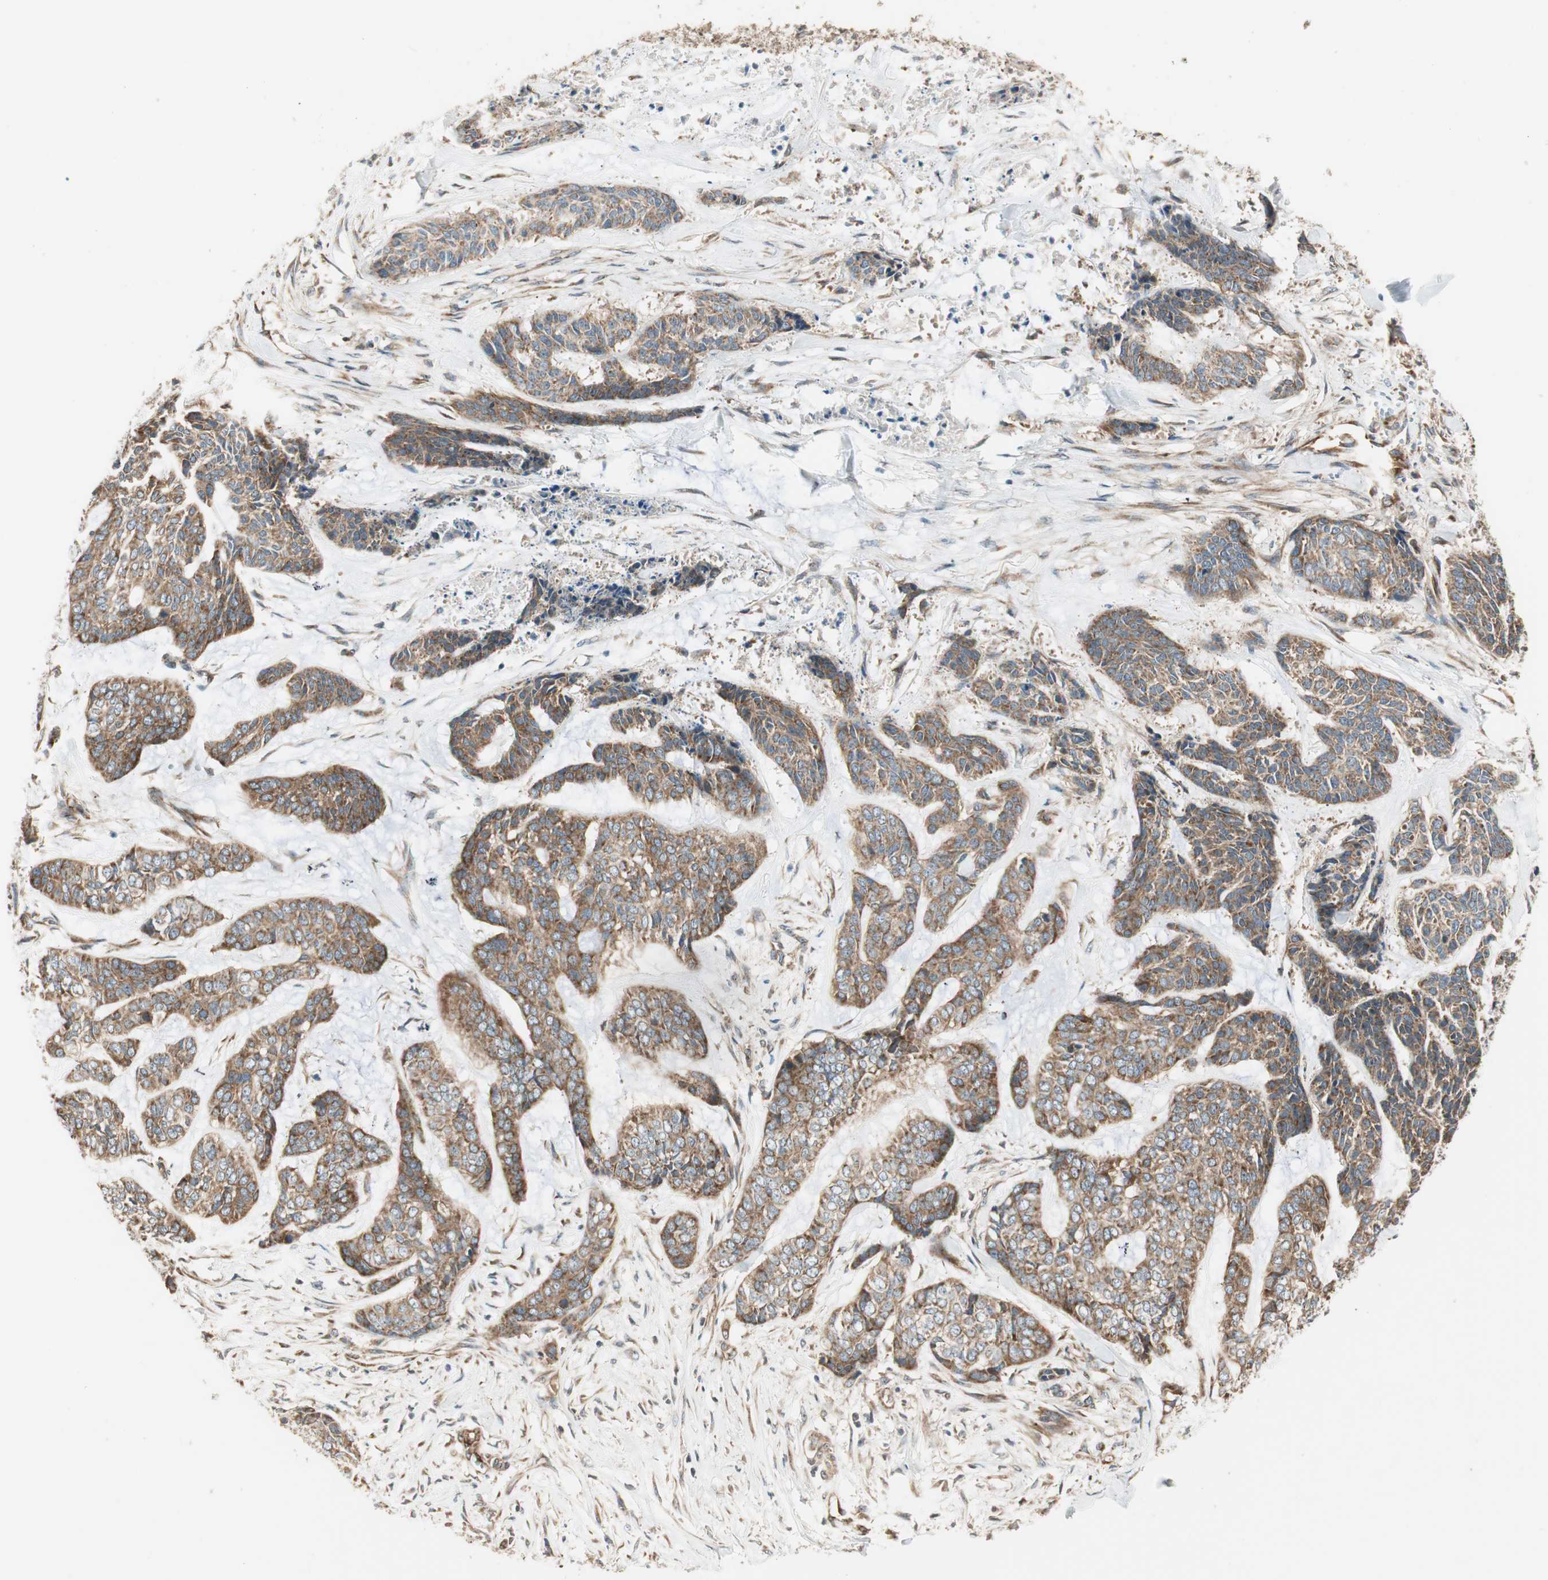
{"staining": {"intensity": "moderate", "quantity": ">75%", "location": "cytoplasmic/membranous"}, "tissue": "skin cancer", "cell_type": "Tumor cells", "image_type": "cancer", "snomed": [{"axis": "morphology", "description": "Basal cell carcinoma"}, {"axis": "topography", "description": "Skin"}], "caption": "Moderate cytoplasmic/membranous positivity is present in approximately >75% of tumor cells in skin cancer (basal cell carcinoma).", "gene": "CTTNBP2NL", "patient": {"sex": "female", "age": 64}}